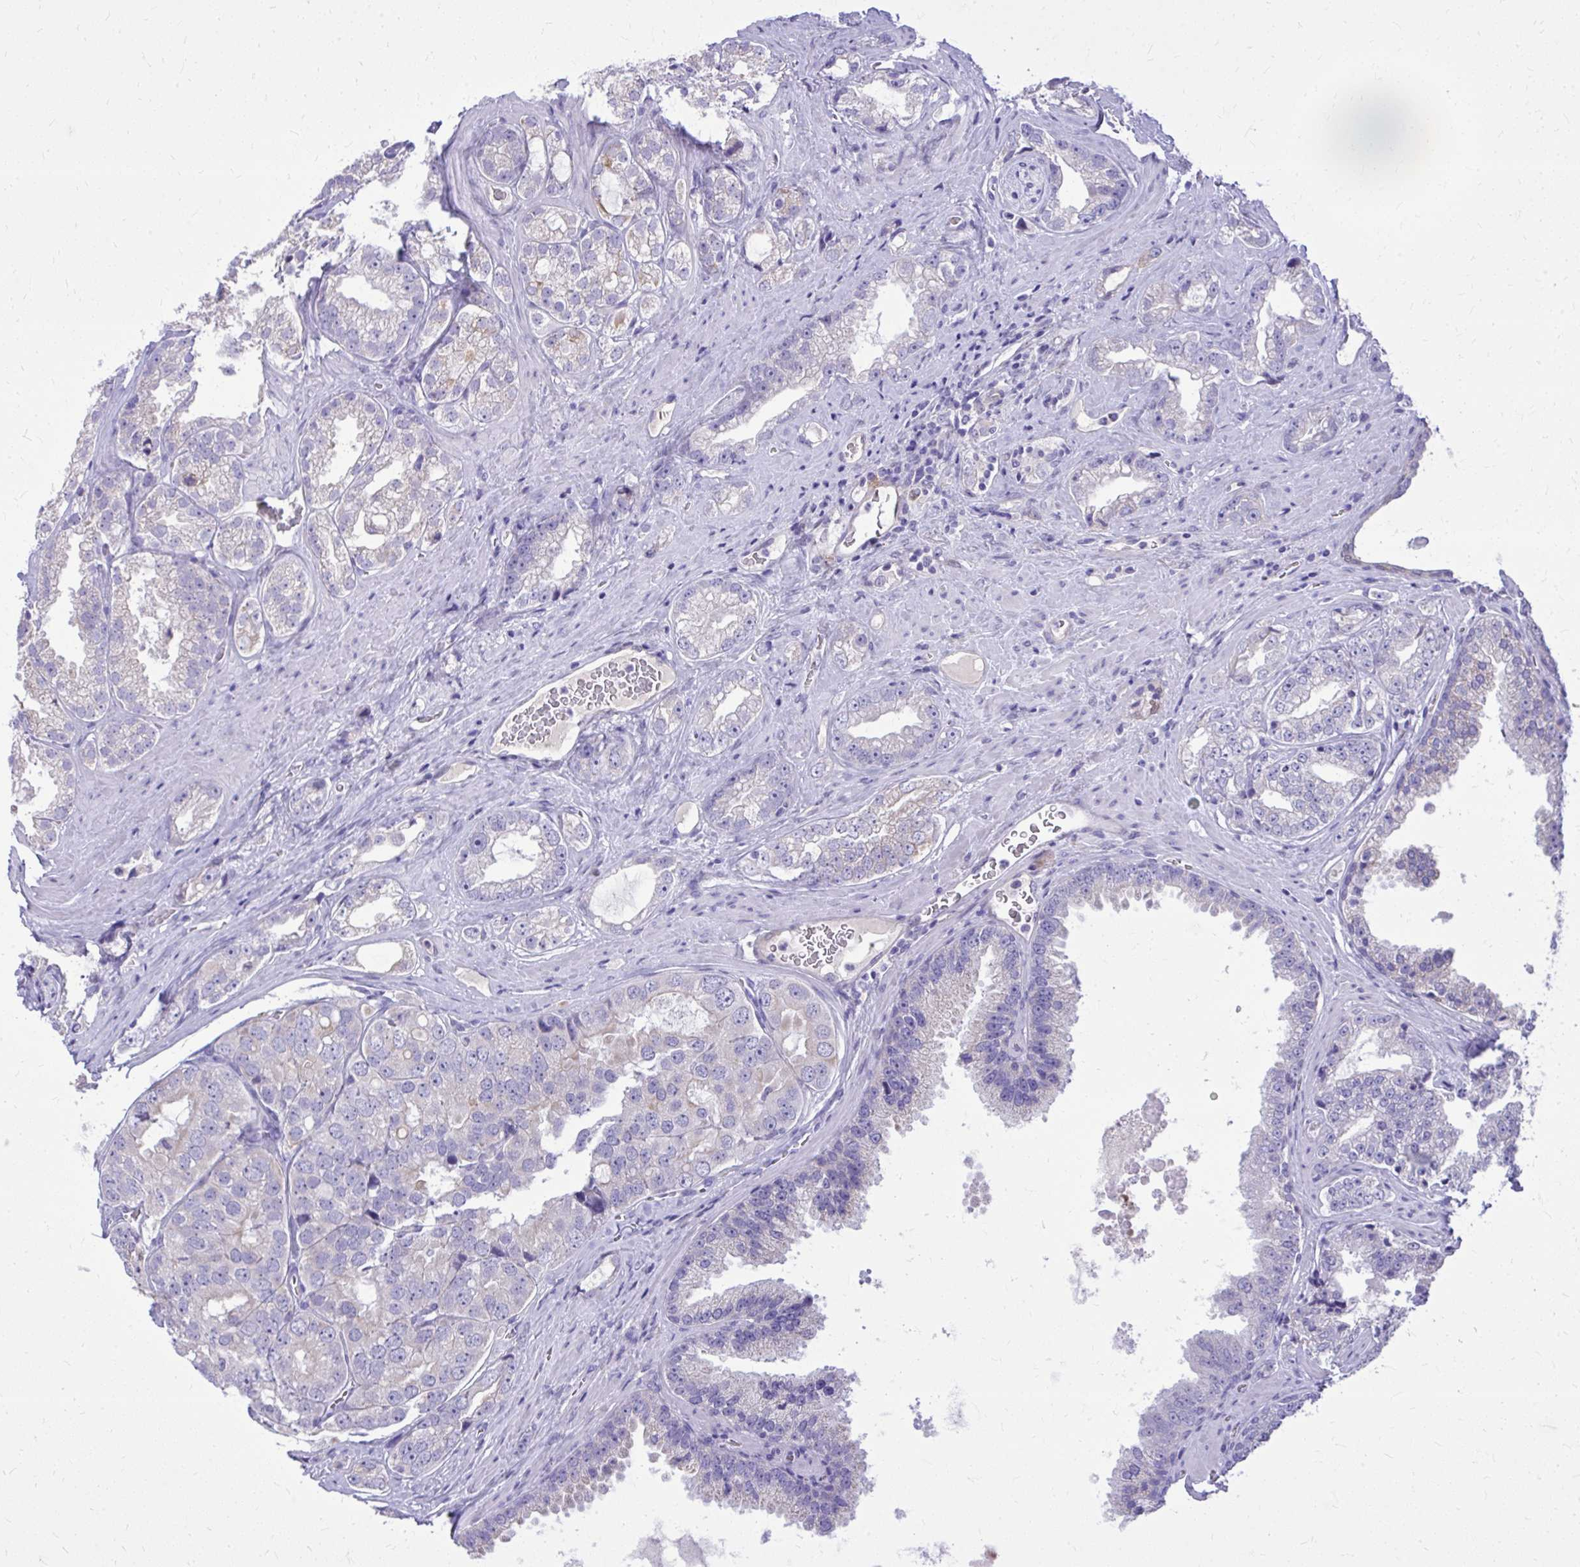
{"staining": {"intensity": "negative", "quantity": "none", "location": "none"}, "tissue": "prostate cancer", "cell_type": "Tumor cells", "image_type": "cancer", "snomed": [{"axis": "morphology", "description": "Adenocarcinoma, High grade"}, {"axis": "topography", "description": "Prostate"}], "caption": "High-grade adenocarcinoma (prostate) stained for a protein using immunohistochemistry exhibits no expression tumor cells.", "gene": "NNMT", "patient": {"sex": "male", "age": 67}}